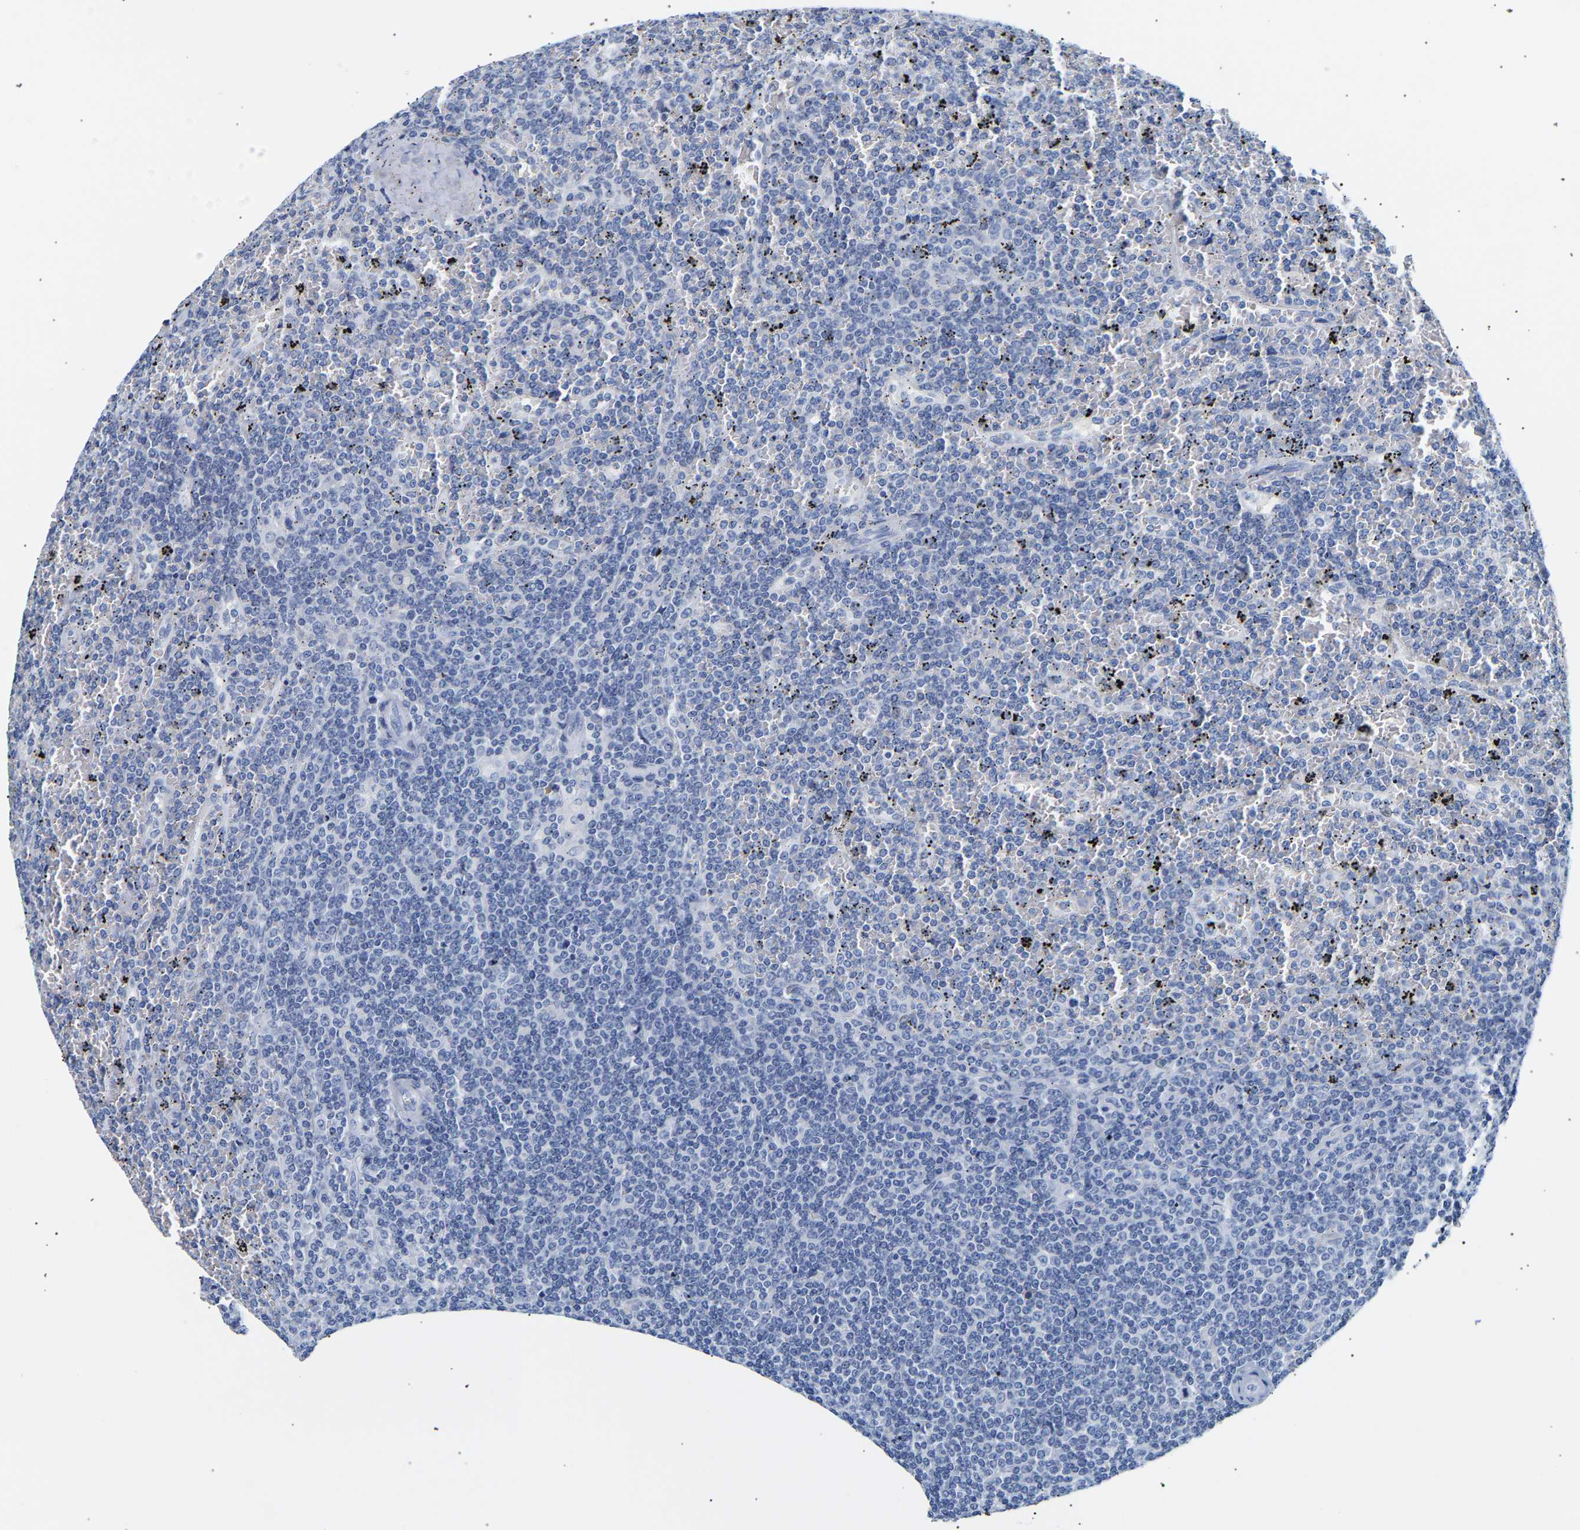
{"staining": {"intensity": "negative", "quantity": "none", "location": "none"}, "tissue": "lymphoma", "cell_type": "Tumor cells", "image_type": "cancer", "snomed": [{"axis": "morphology", "description": "Malignant lymphoma, non-Hodgkin's type, Low grade"}, {"axis": "topography", "description": "Spleen"}], "caption": "This is an immunohistochemistry photomicrograph of low-grade malignant lymphoma, non-Hodgkin's type. There is no expression in tumor cells.", "gene": "SPINK2", "patient": {"sex": "female", "age": 19}}